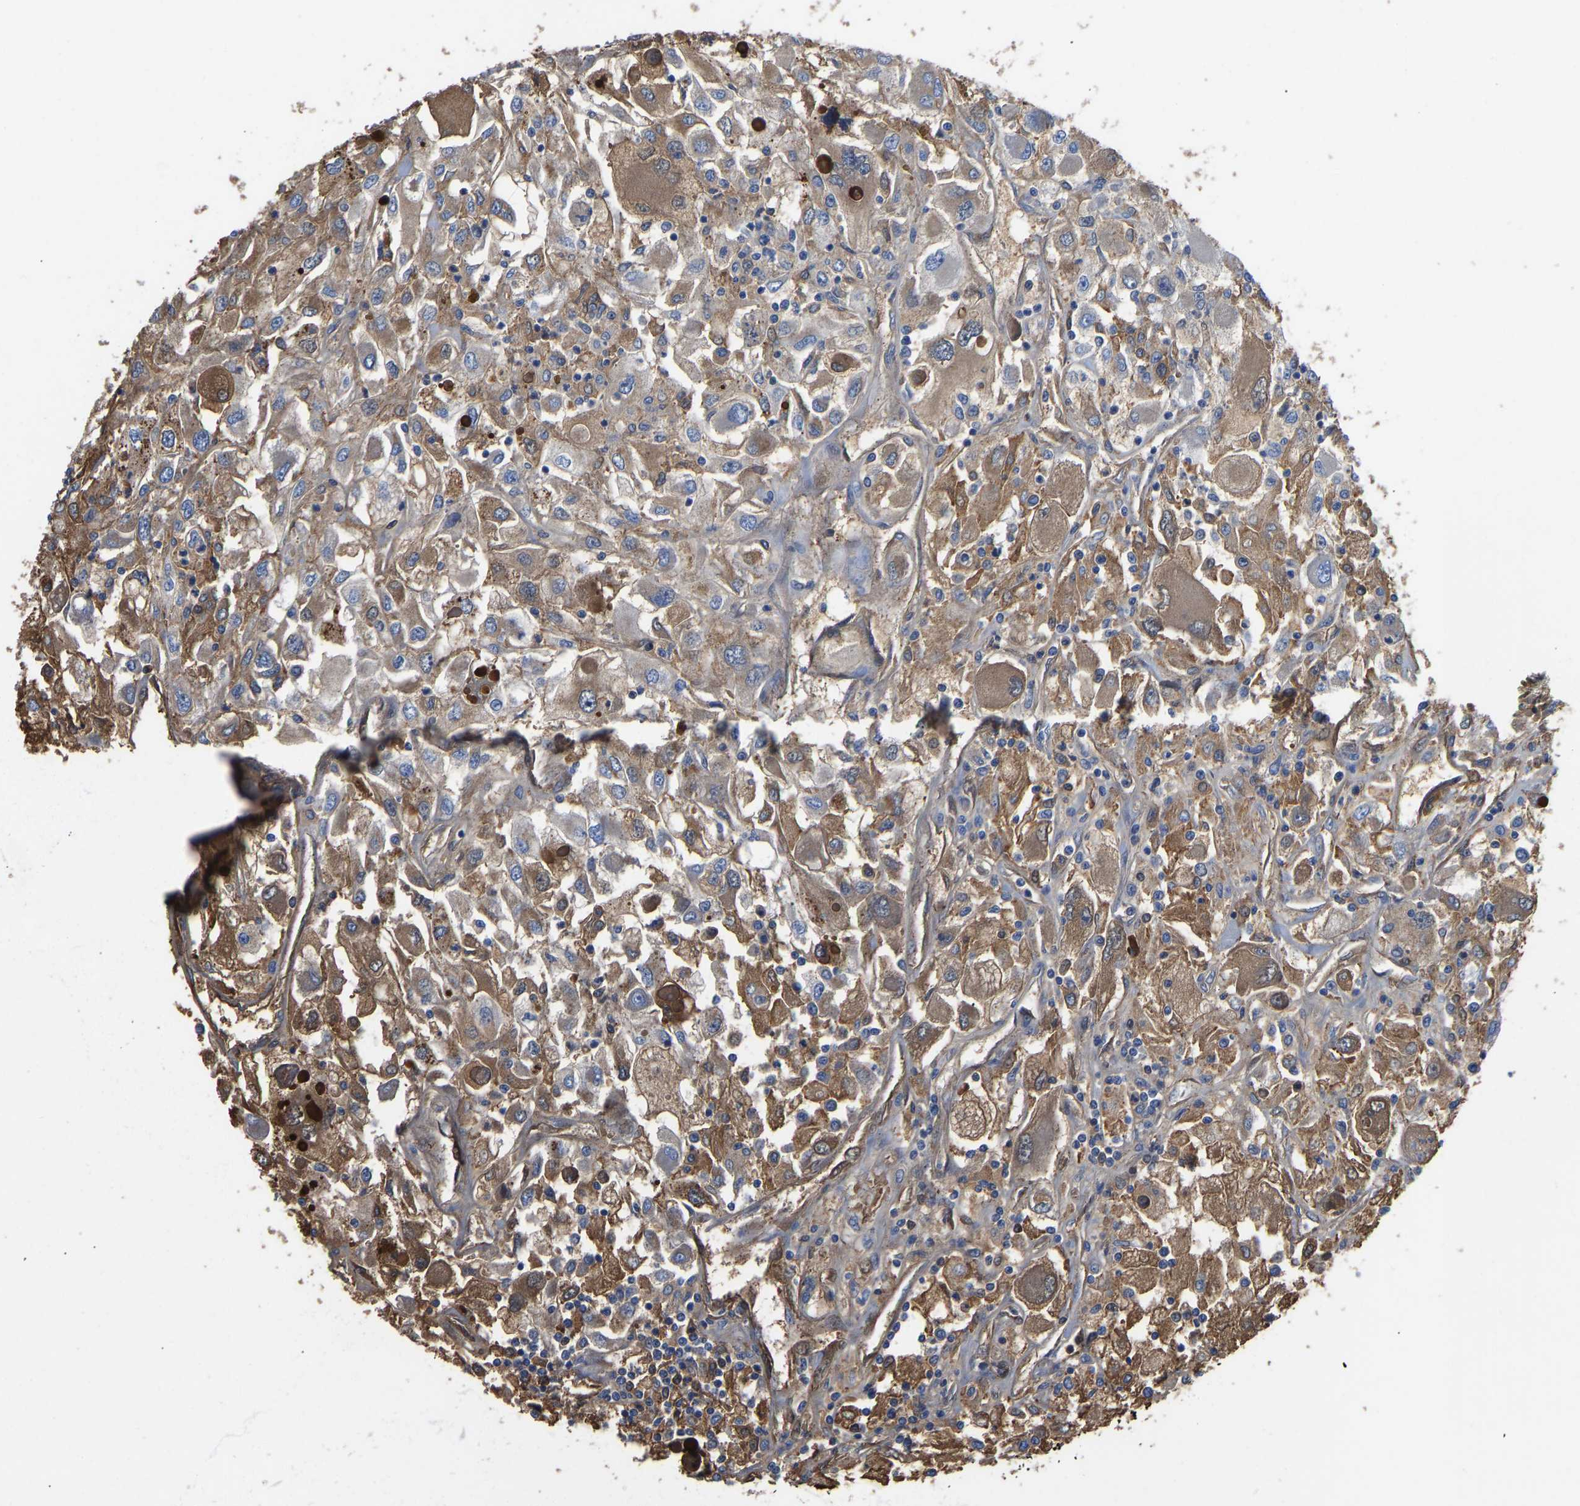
{"staining": {"intensity": "moderate", "quantity": ">75%", "location": "cytoplasmic/membranous"}, "tissue": "renal cancer", "cell_type": "Tumor cells", "image_type": "cancer", "snomed": [{"axis": "morphology", "description": "Adenocarcinoma, NOS"}, {"axis": "topography", "description": "Kidney"}], "caption": "Immunohistochemistry (DAB) staining of human renal cancer reveals moderate cytoplasmic/membranous protein positivity in about >75% of tumor cells.", "gene": "HSPG2", "patient": {"sex": "female", "age": 52}}